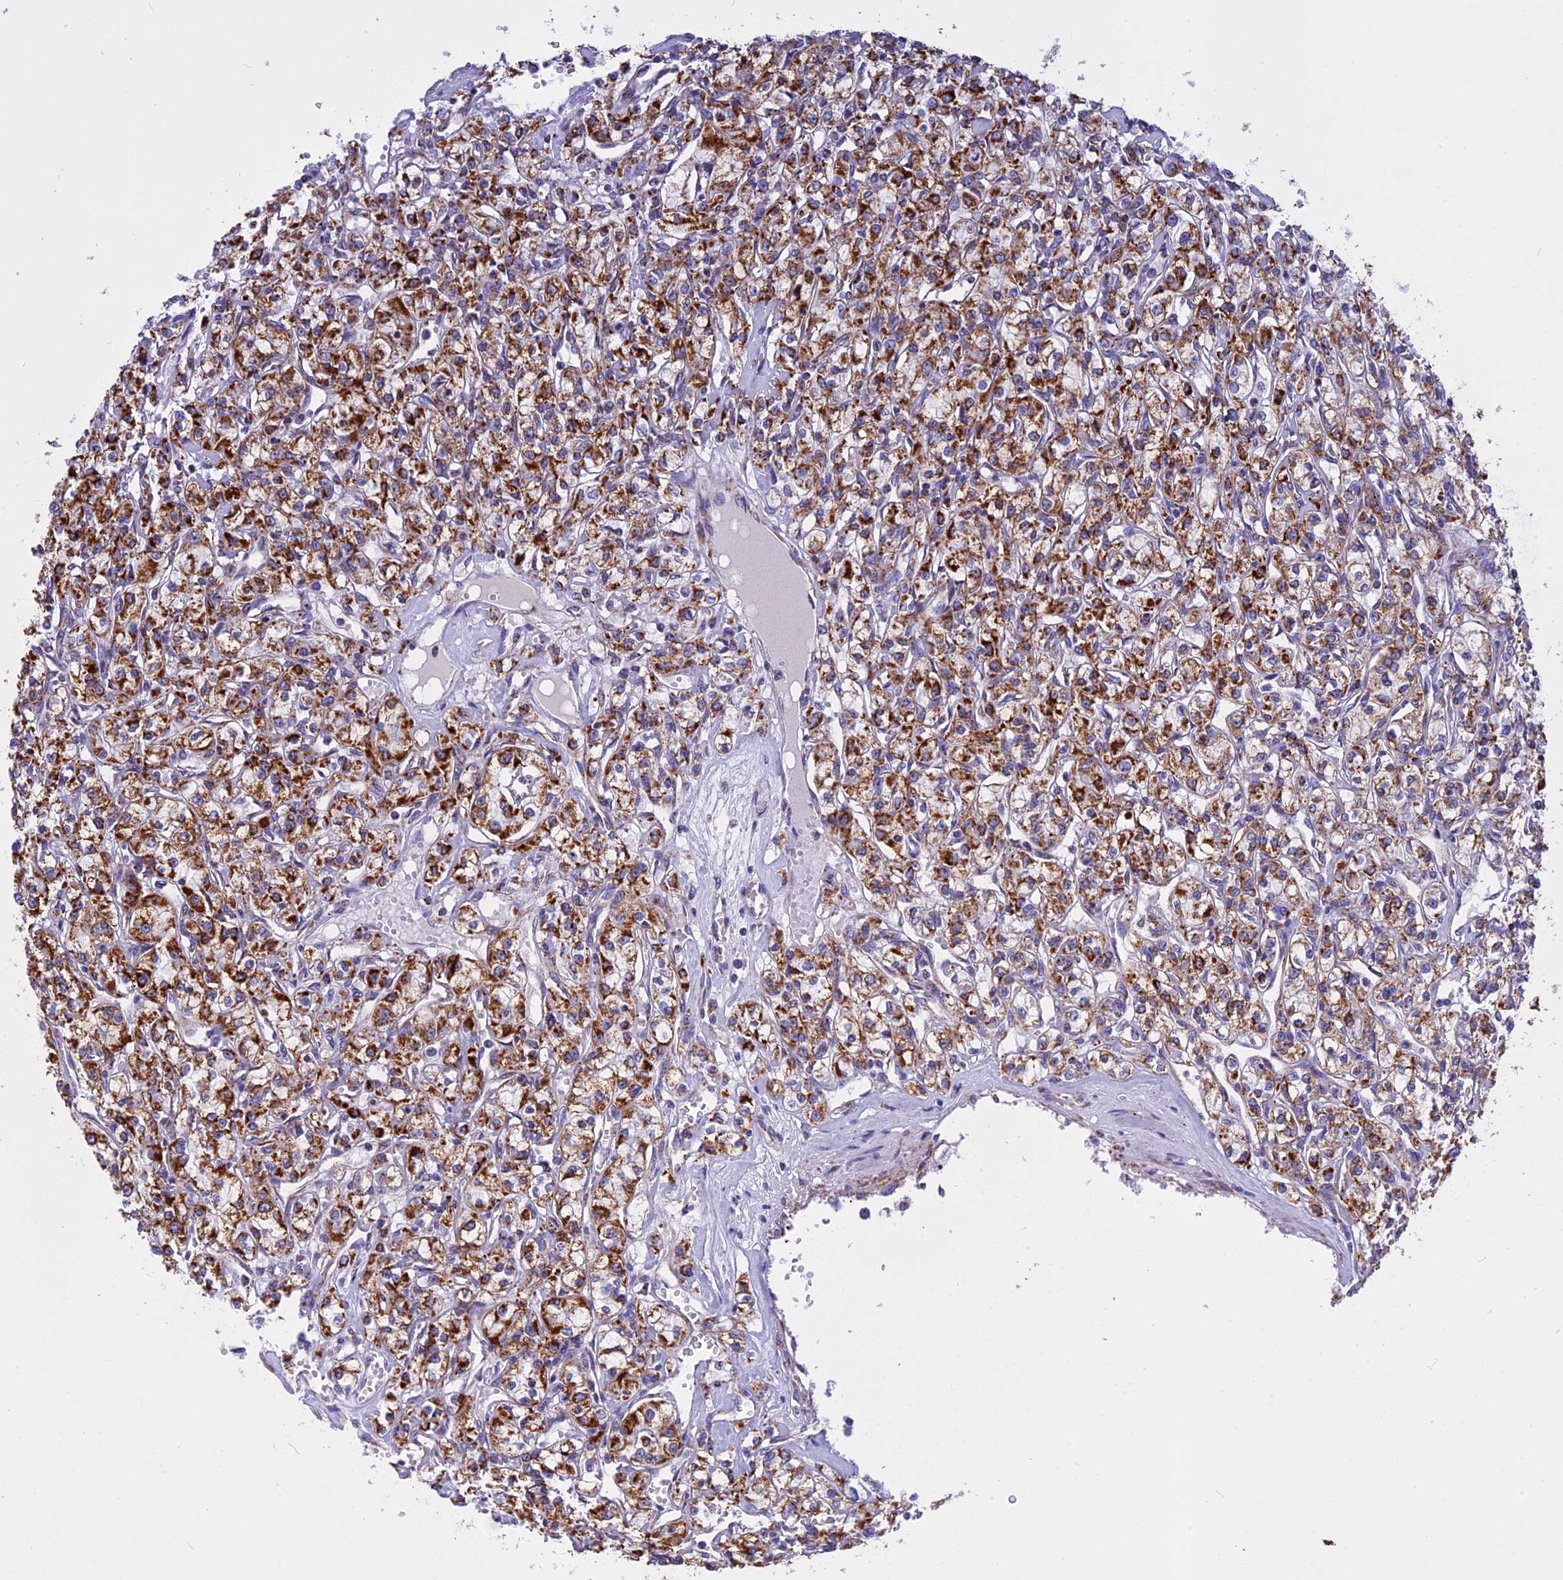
{"staining": {"intensity": "moderate", "quantity": ">75%", "location": "cytoplasmic/membranous"}, "tissue": "renal cancer", "cell_type": "Tumor cells", "image_type": "cancer", "snomed": [{"axis": "morphology", "description": "Adenocarcinoma, NOS"}, {"axis": "topography", "description": "Kidney"}], "caption": "This is a micrograph of IHC staining of renal adenocarcinoma, which shows moderate expression in the cytoplasmic/membranous of tumor cells.", "gene": "VDAC2", "patient": {"sex": "female", "age": 59}}